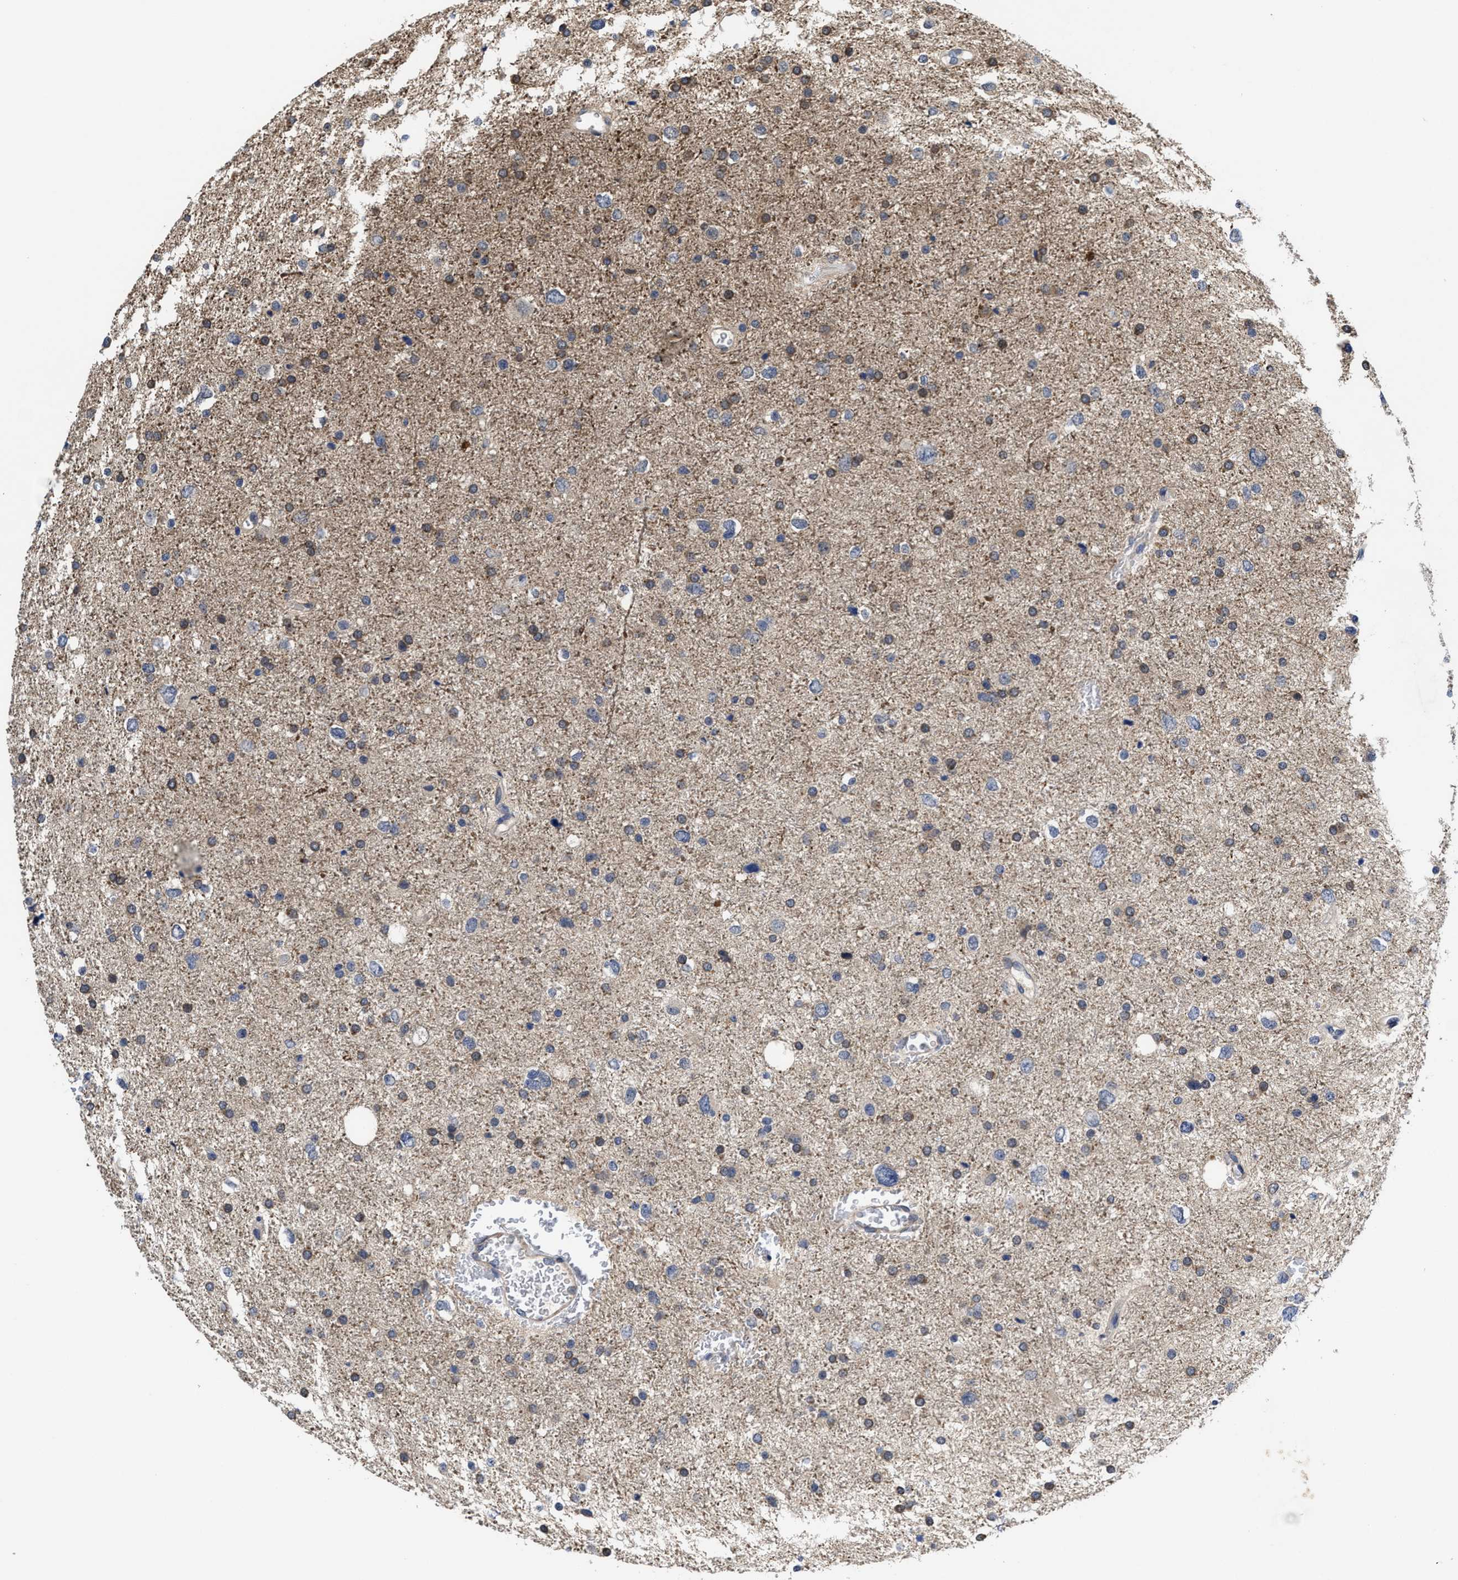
{"staining": {"intensity": "moderate", "quantity": "<25%", "location": "cytoplasmic/membranous"}, "tissue": "glioma", "cell_type": "Tumor cells", "image_type": "cancer", "snomed": [{"axis": "morphology", "description": "Glioma, malignant, Low grade"}, {"axis": "topography", "description": "Brain"}], "caption": "Immunohistochemistry (IHC) micrograph of malignant glioma (low-grade) stained for a protein (brown), which displays low levels of moderate cytoplasmic/membranous staining in about <25% of tumor cells.", "gene": "KIF12", "patient": {"sex": "female", "age": 37}}